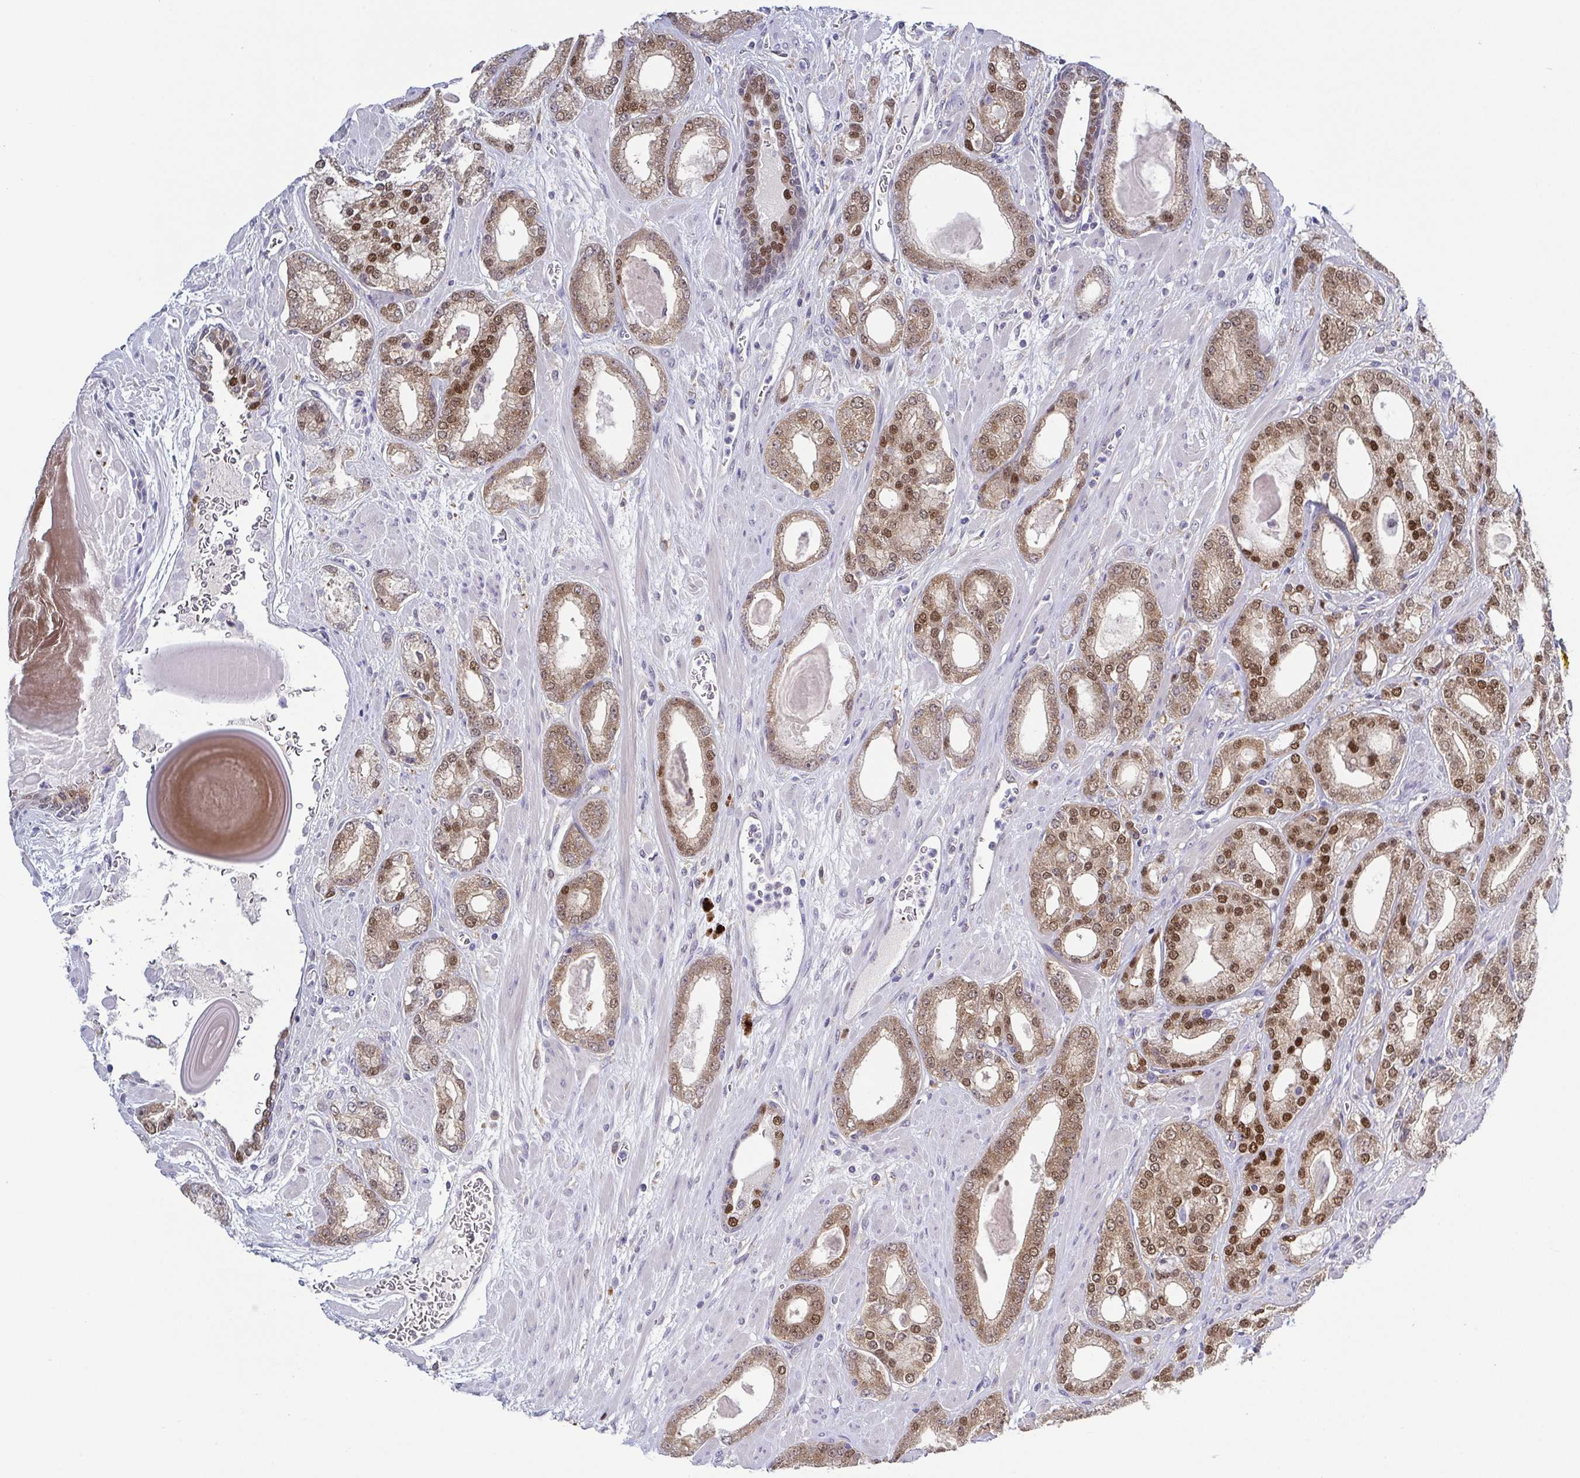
{"staining": {"intensity": "moderate", "quantity": ">75%", "location": "nuclear"}, "tissue": "prostate cancer", "cell_type": "Tumor cells", "image_type": "cancer", "snomed": [{"axis": "morphology", "description": "Adenocarcinoma, High grade"}, {"axis": "topography", "description": "Prostate"}], "caption": "This micrograph demonstrates IHC staining of human prostate cancer (high-grade adenocarcinoma), with medium moderate nuclear expression in about >75% of tumor cells.", "gene": "UBE2Q1", "patient": {"sex": "male", "age": 64}}